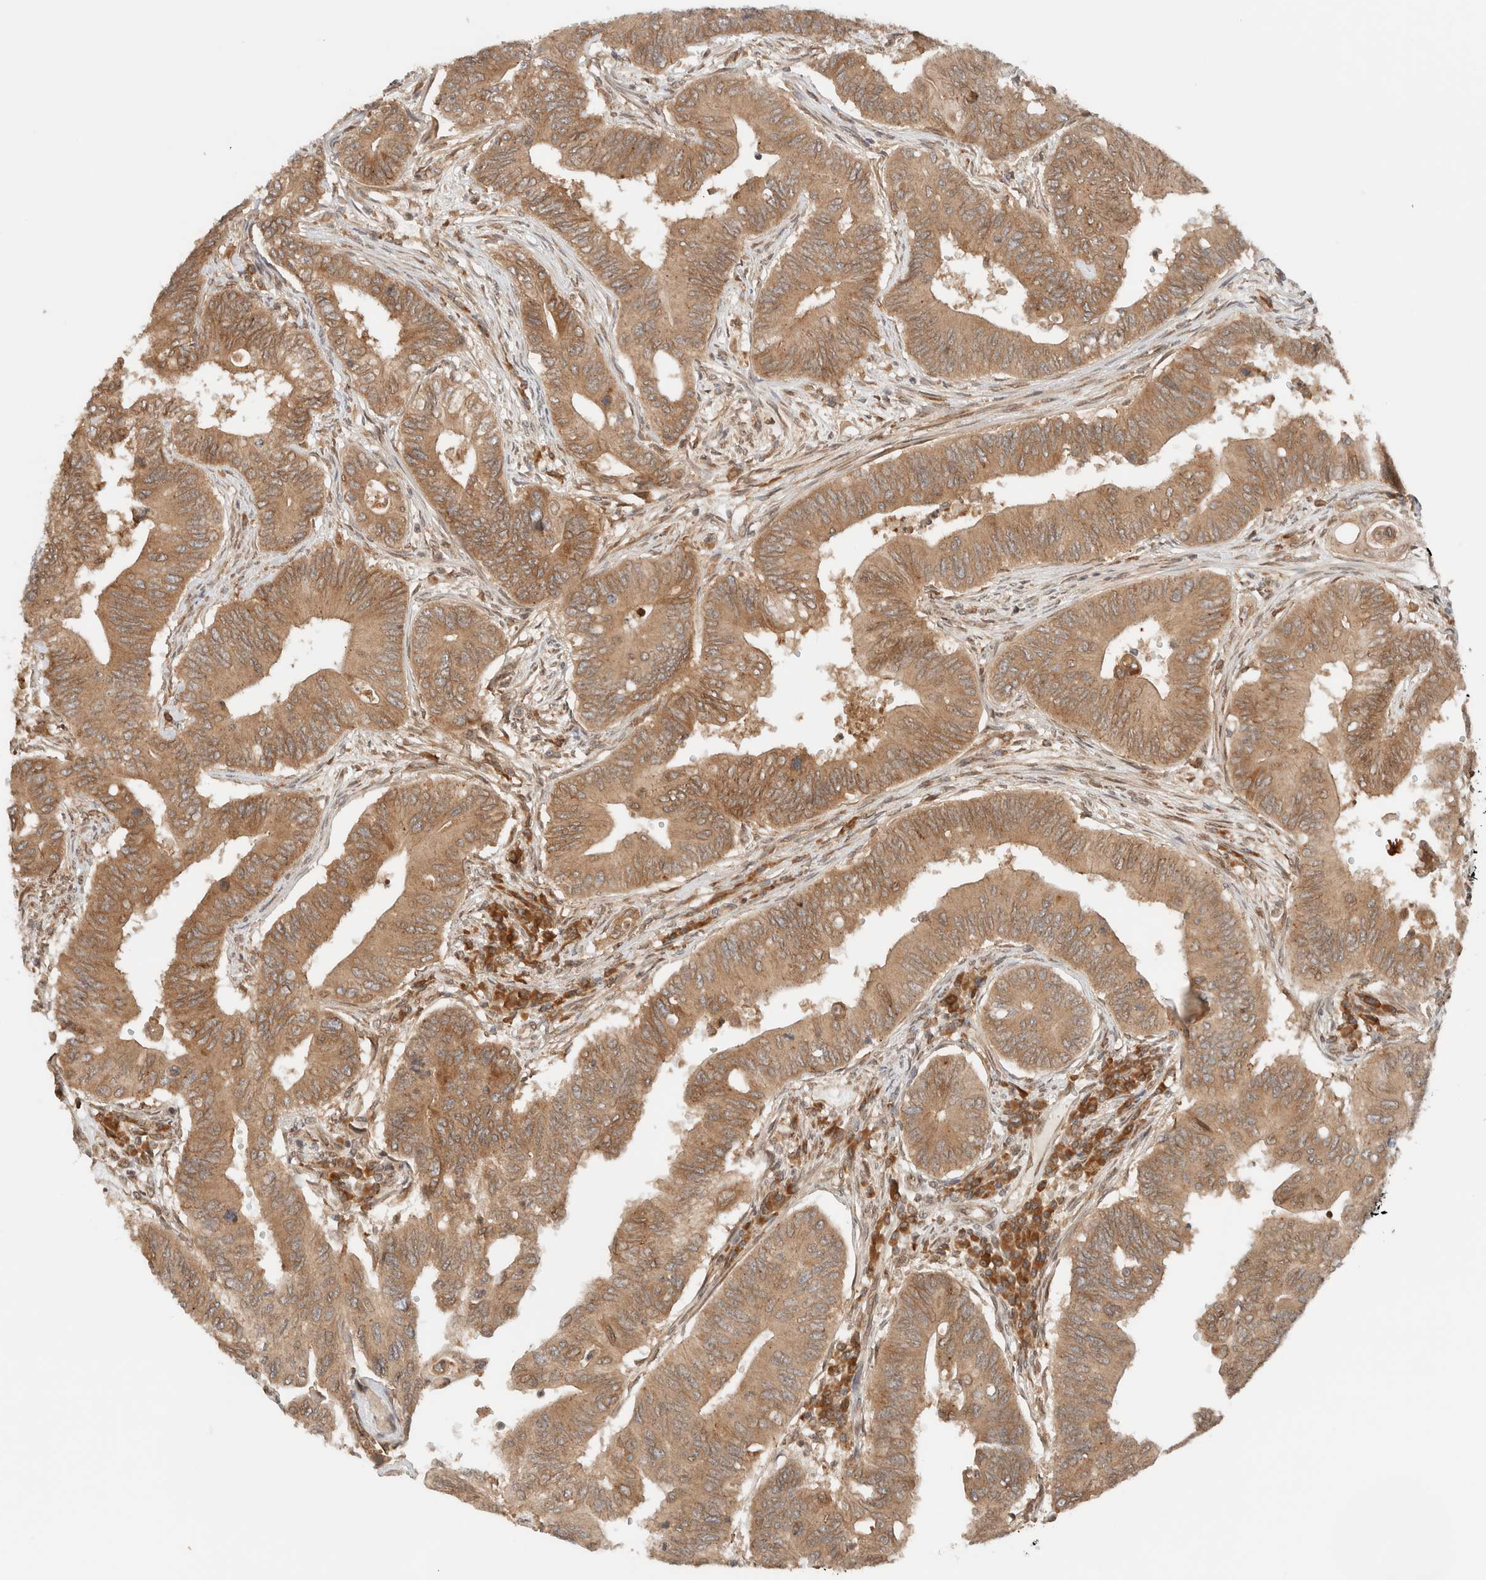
{"staining": {"intensity": "moderate", "quantity": ">75%", "location": "cytoplasmic/membranous"}, "tissue": "colorectal cancer", "cell_type": "Tumor cells", "image_type": "cancer", "snomed": [{"axis": "morphology", "description": "Adenoma, NOS"}, {"axis": "morphology", "description": "Adenocarcinoma, NOS"}, {"axis": "topography", "description": "Colon"}], "caption": "Moderate cytoplasmic/membranous staining is present in about >75% of tumor cells in adenoma (colorectal).", "gene": "ARFGEF2", "patient": {"sex": "male", "age": 79}}